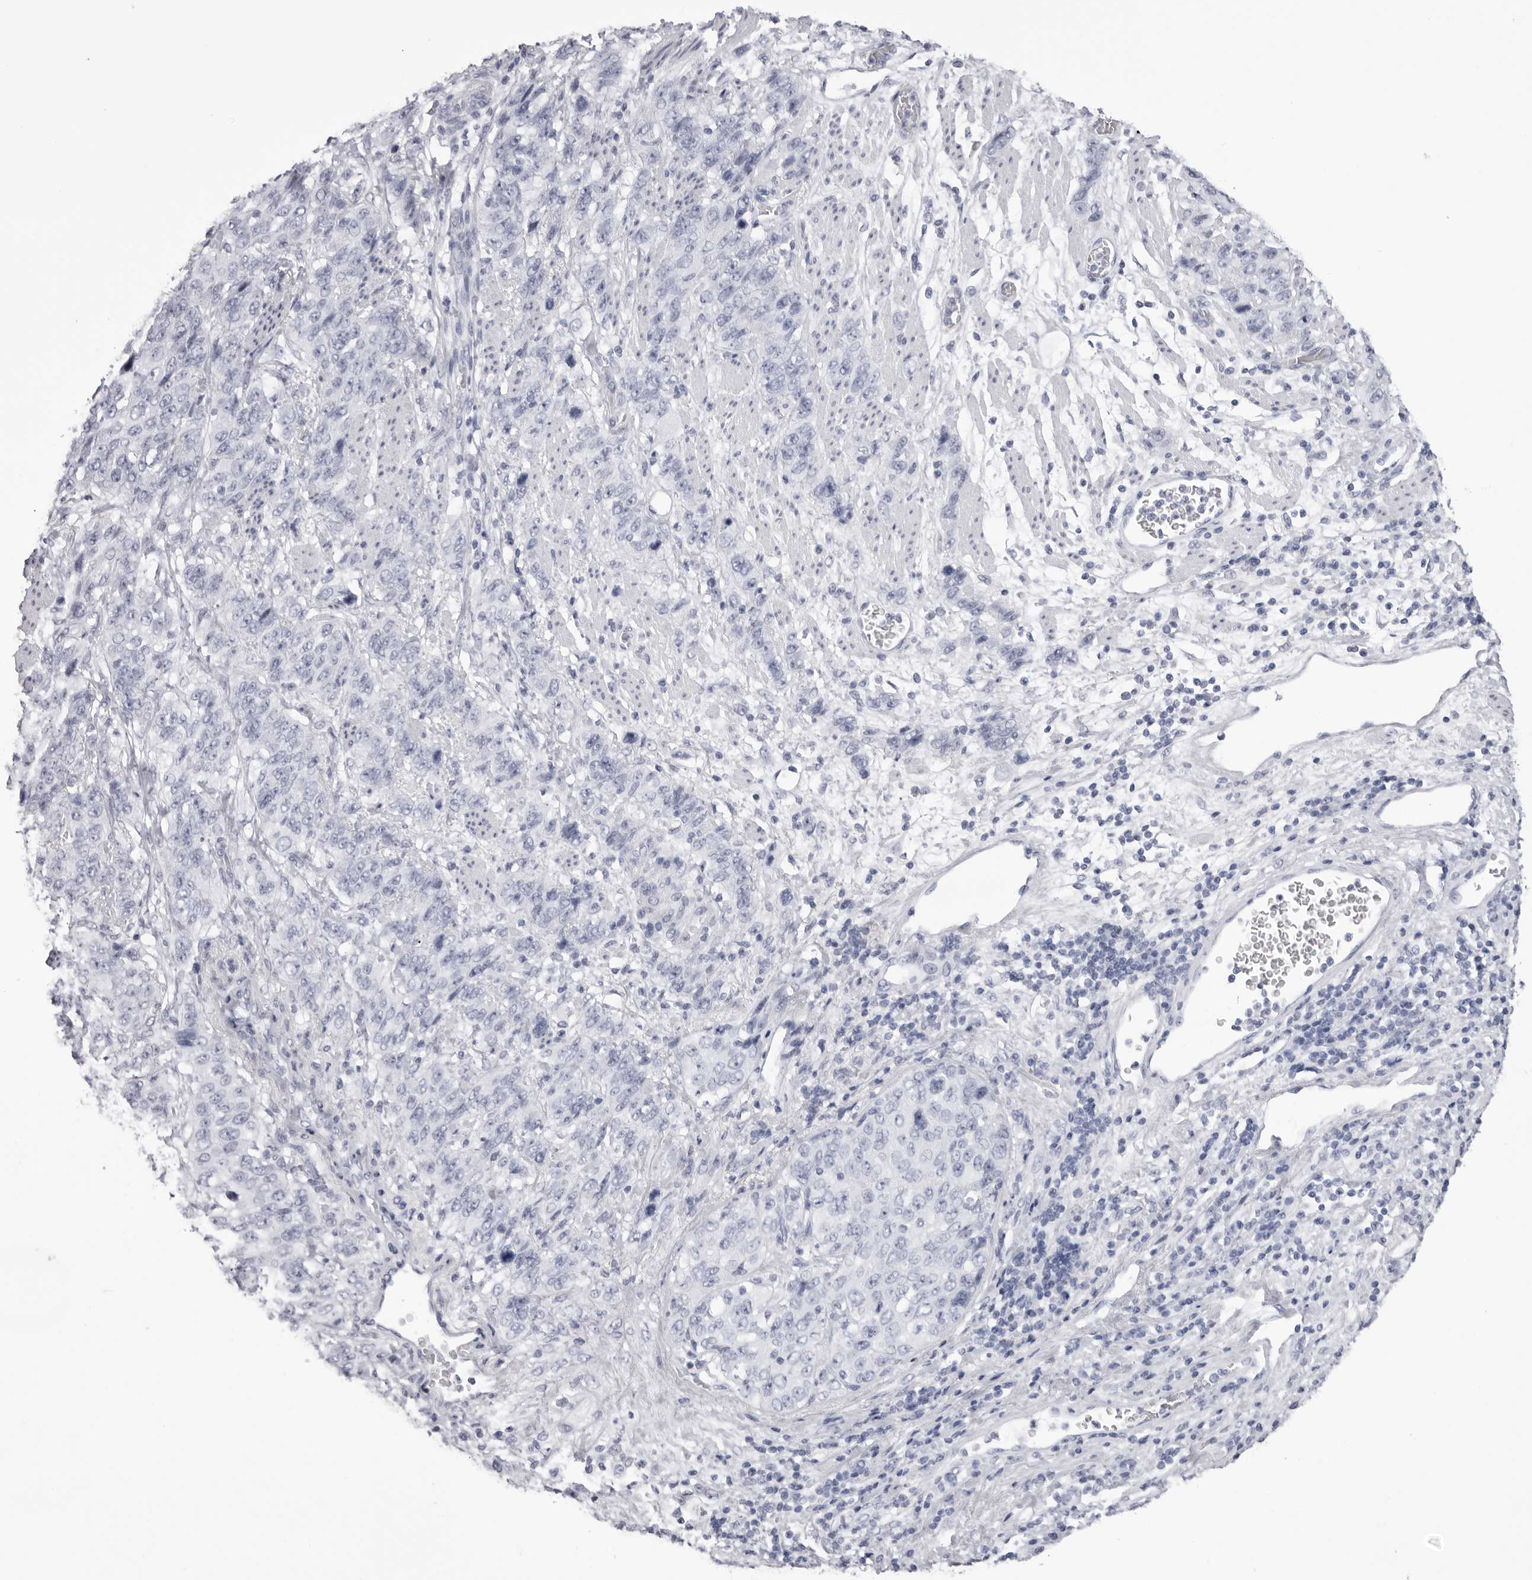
{"staining": {"intensity": "negative", "quantity": "none", "location": "none"}, "tissue": "stomach cancer", "cell_type": "Tumor cells", "image_type": "cancer", "snomed": [{"axis": "morphology", "description": "Adenocarcinoma, NOS"}, {"axis": "topography", "description": "Stomach"}], "caption": "DAB (3,3'-diaminobenzidine) immunohistochemical staining of stomach cancer reveals no significant expression in tumor cells.", "gene": "TMOD4", "patient": {"sex": "male", "age": 48}}